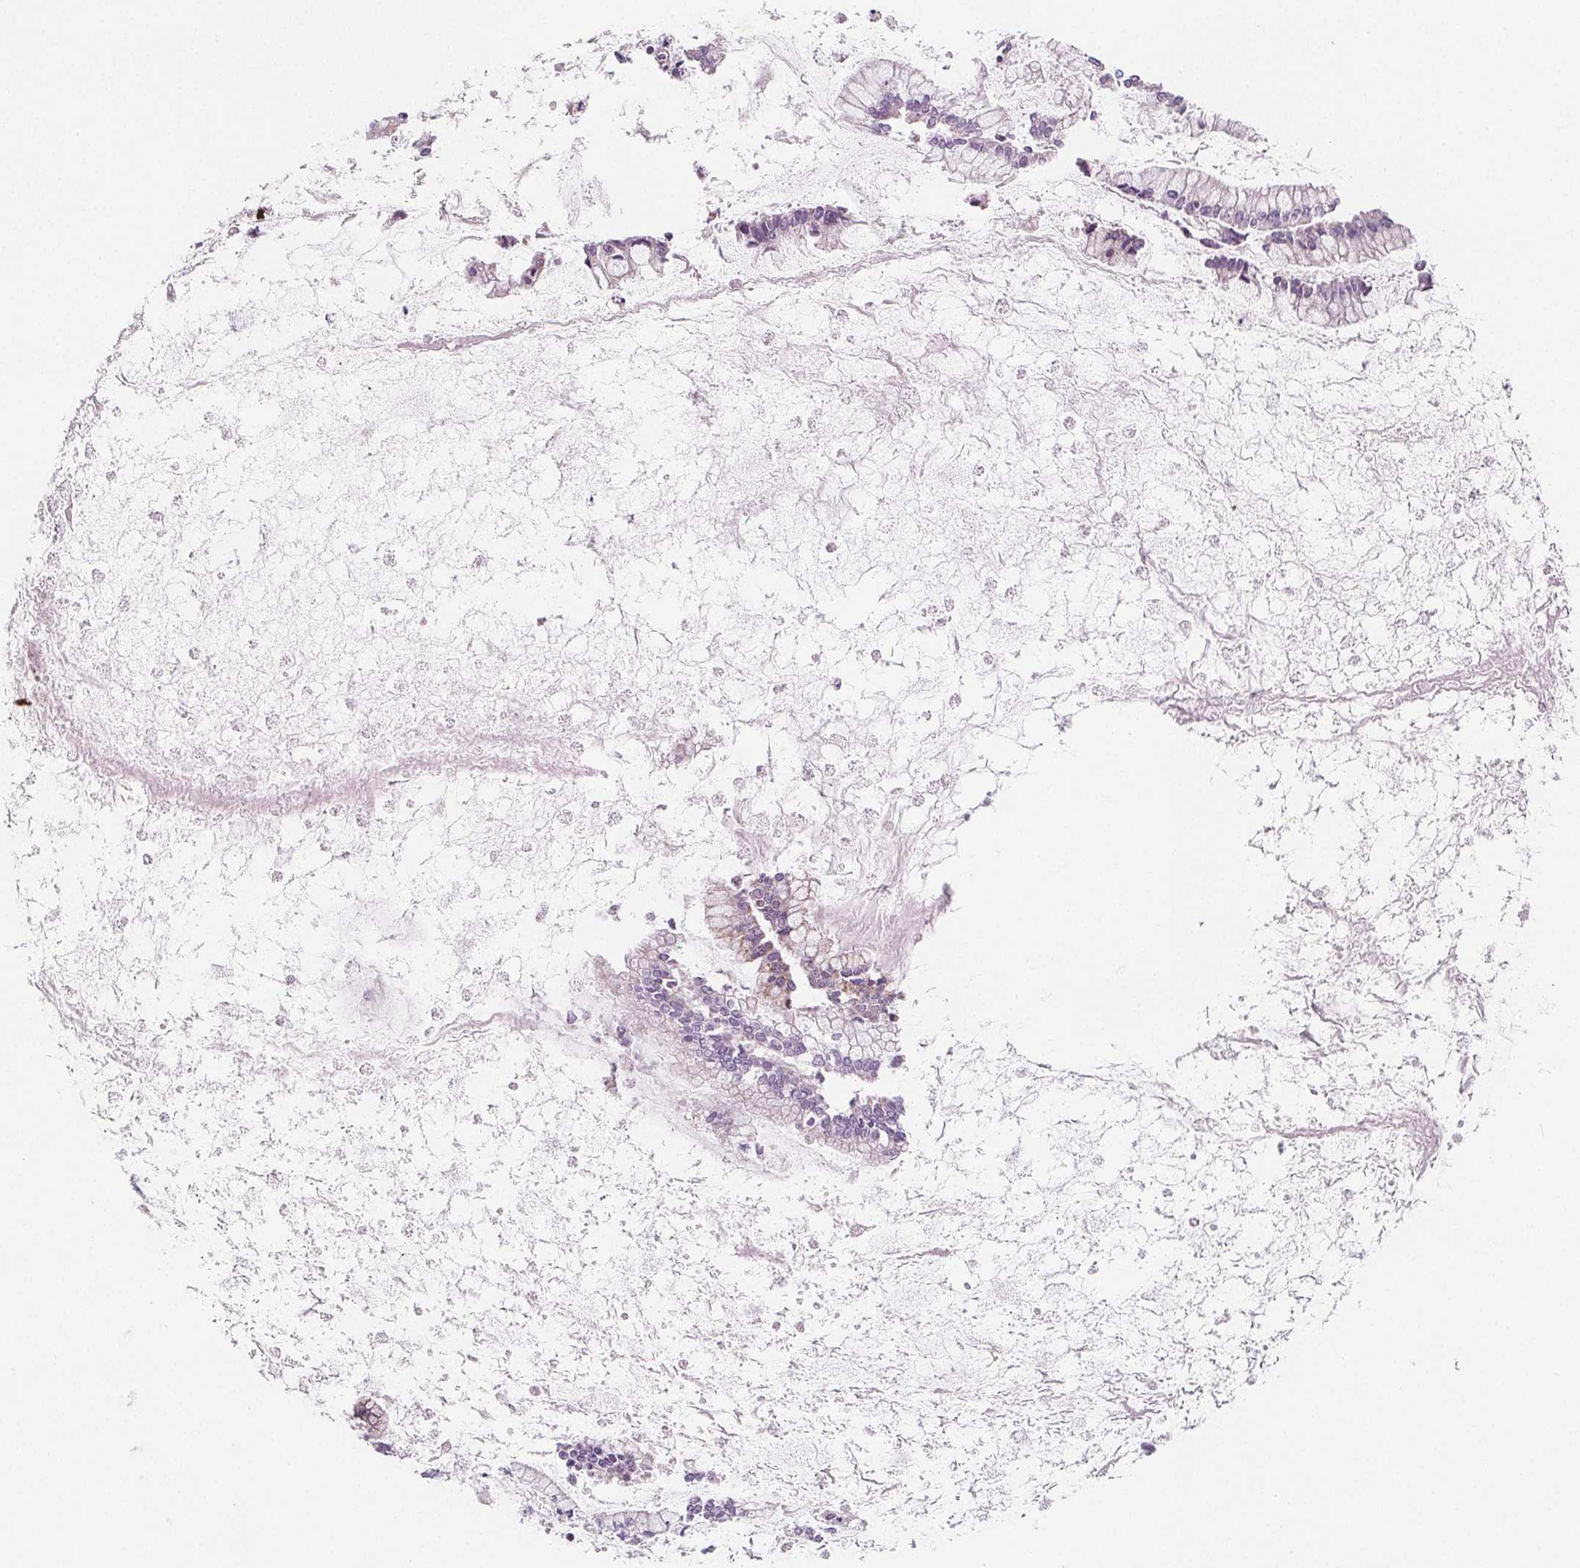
{"staining": {"intensity": "negative", "quantity": "none", "location": "none"}, "tissue": "ovarian cancer", "cell_type": "Tumor cells", "image_type": "cancer", "snomed": [{"axis": "morphology", "description": "Cystadenocarcinoma, mucinous, NOS"}, {"axis": "topography", "description": "Ovary"}], "caption": "DAB immunohistochemical staining of human ovarian mucinous cystadenocarcinoma exhibits no significant expression in tumor cells.", "gene": "IL17C", "patient": {"sex": "female", "age": 67}}